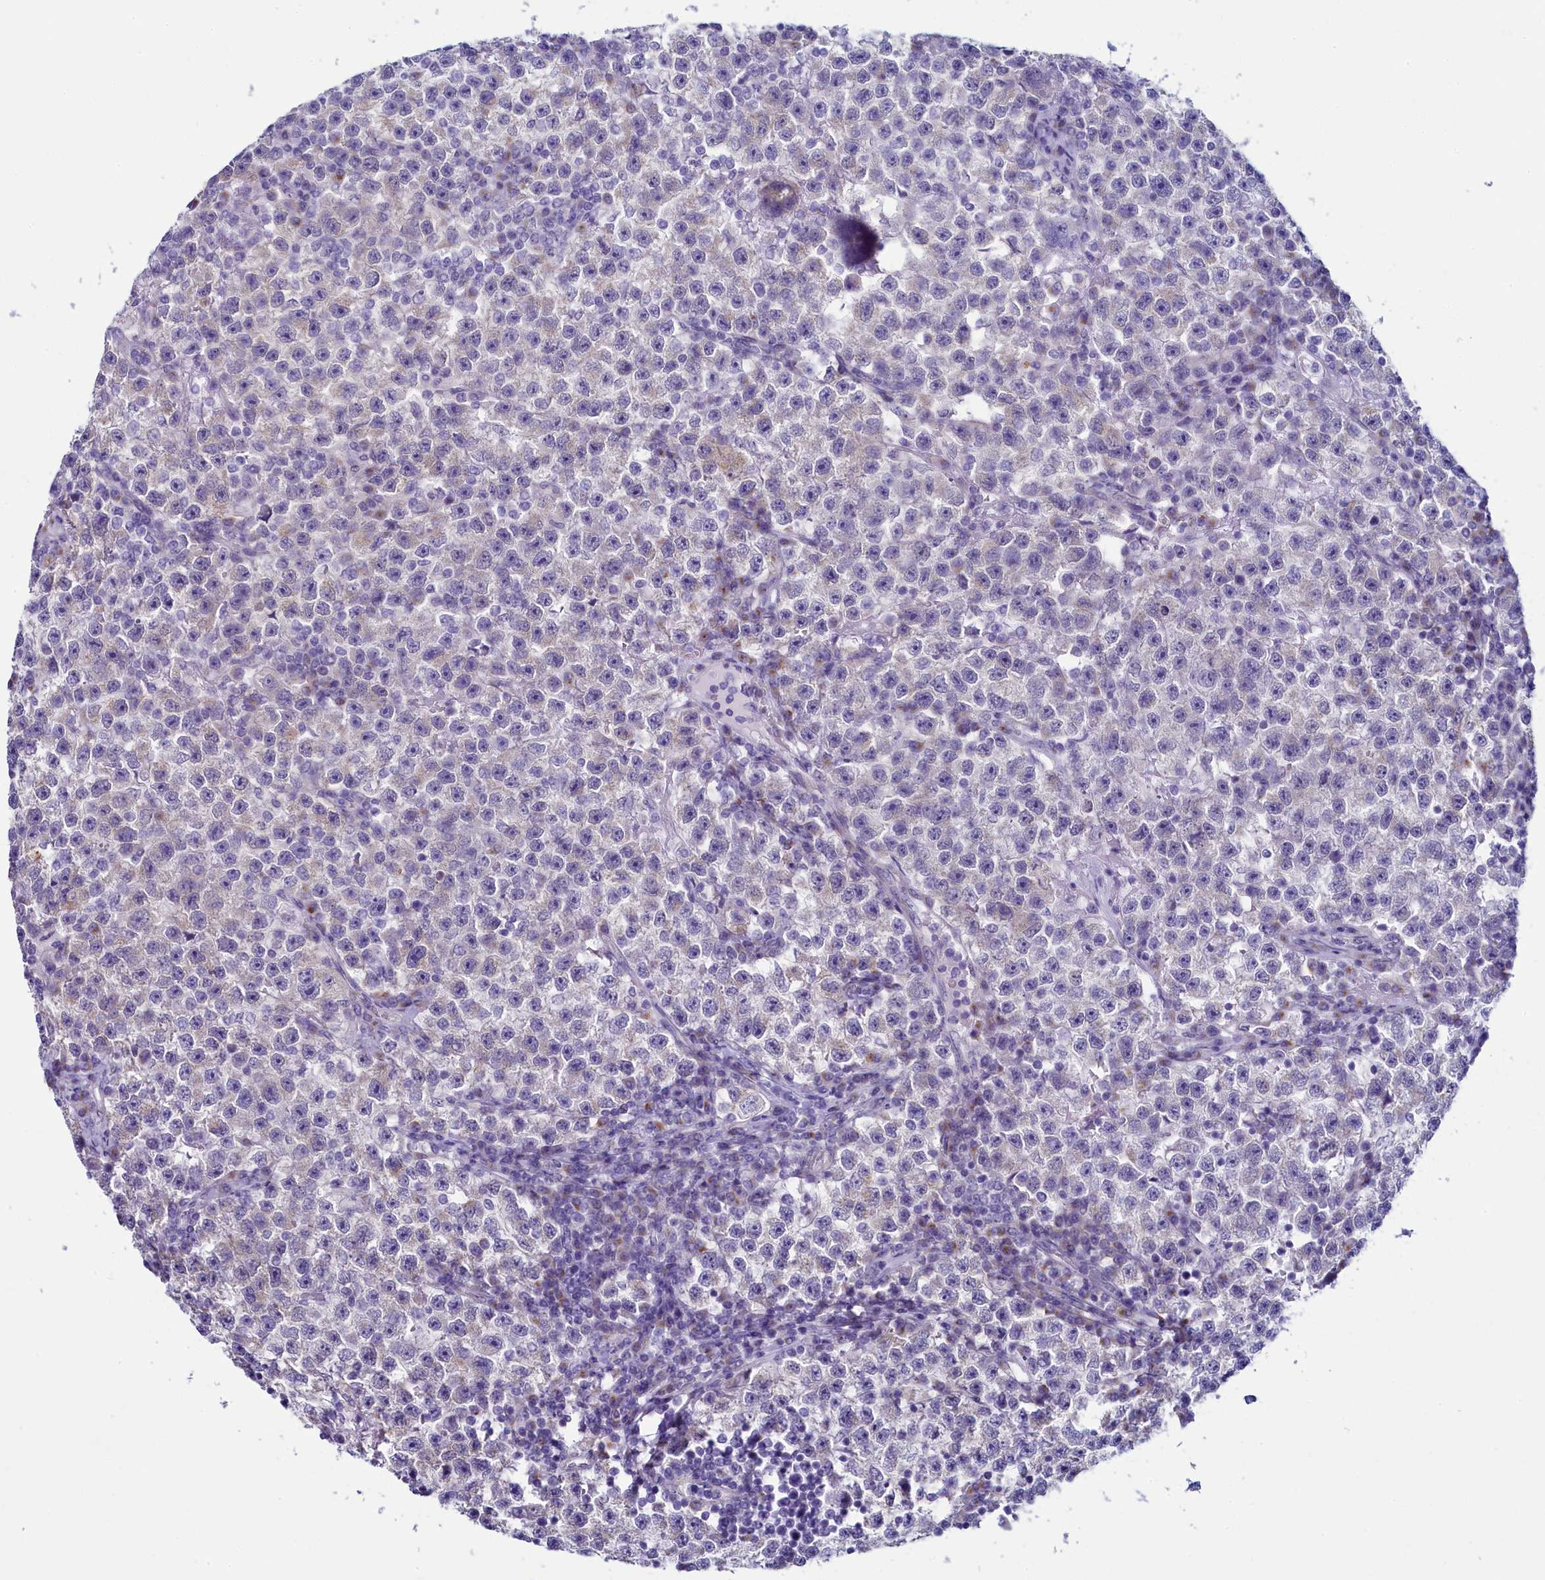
{"staining": {"intensity": "weak", "quantity": "<25%", "location": "cytoplasmic/membranous"}, "tissue": "testis cancer", "cell_type": "Tumor cells", "image_type": "cancer", "snomed": [{"axis": "morphology", "description": "Seminoma, NOS"}, {"axis": "topography", "description": "Testis"}], "caption": "High power microscopy histopathology image of an IHC micrograph of seminoma (testis), revealing no significant expression in tumor cells.", "gene": "SKA3", "patient": {"sex": "male", "age": 22}}